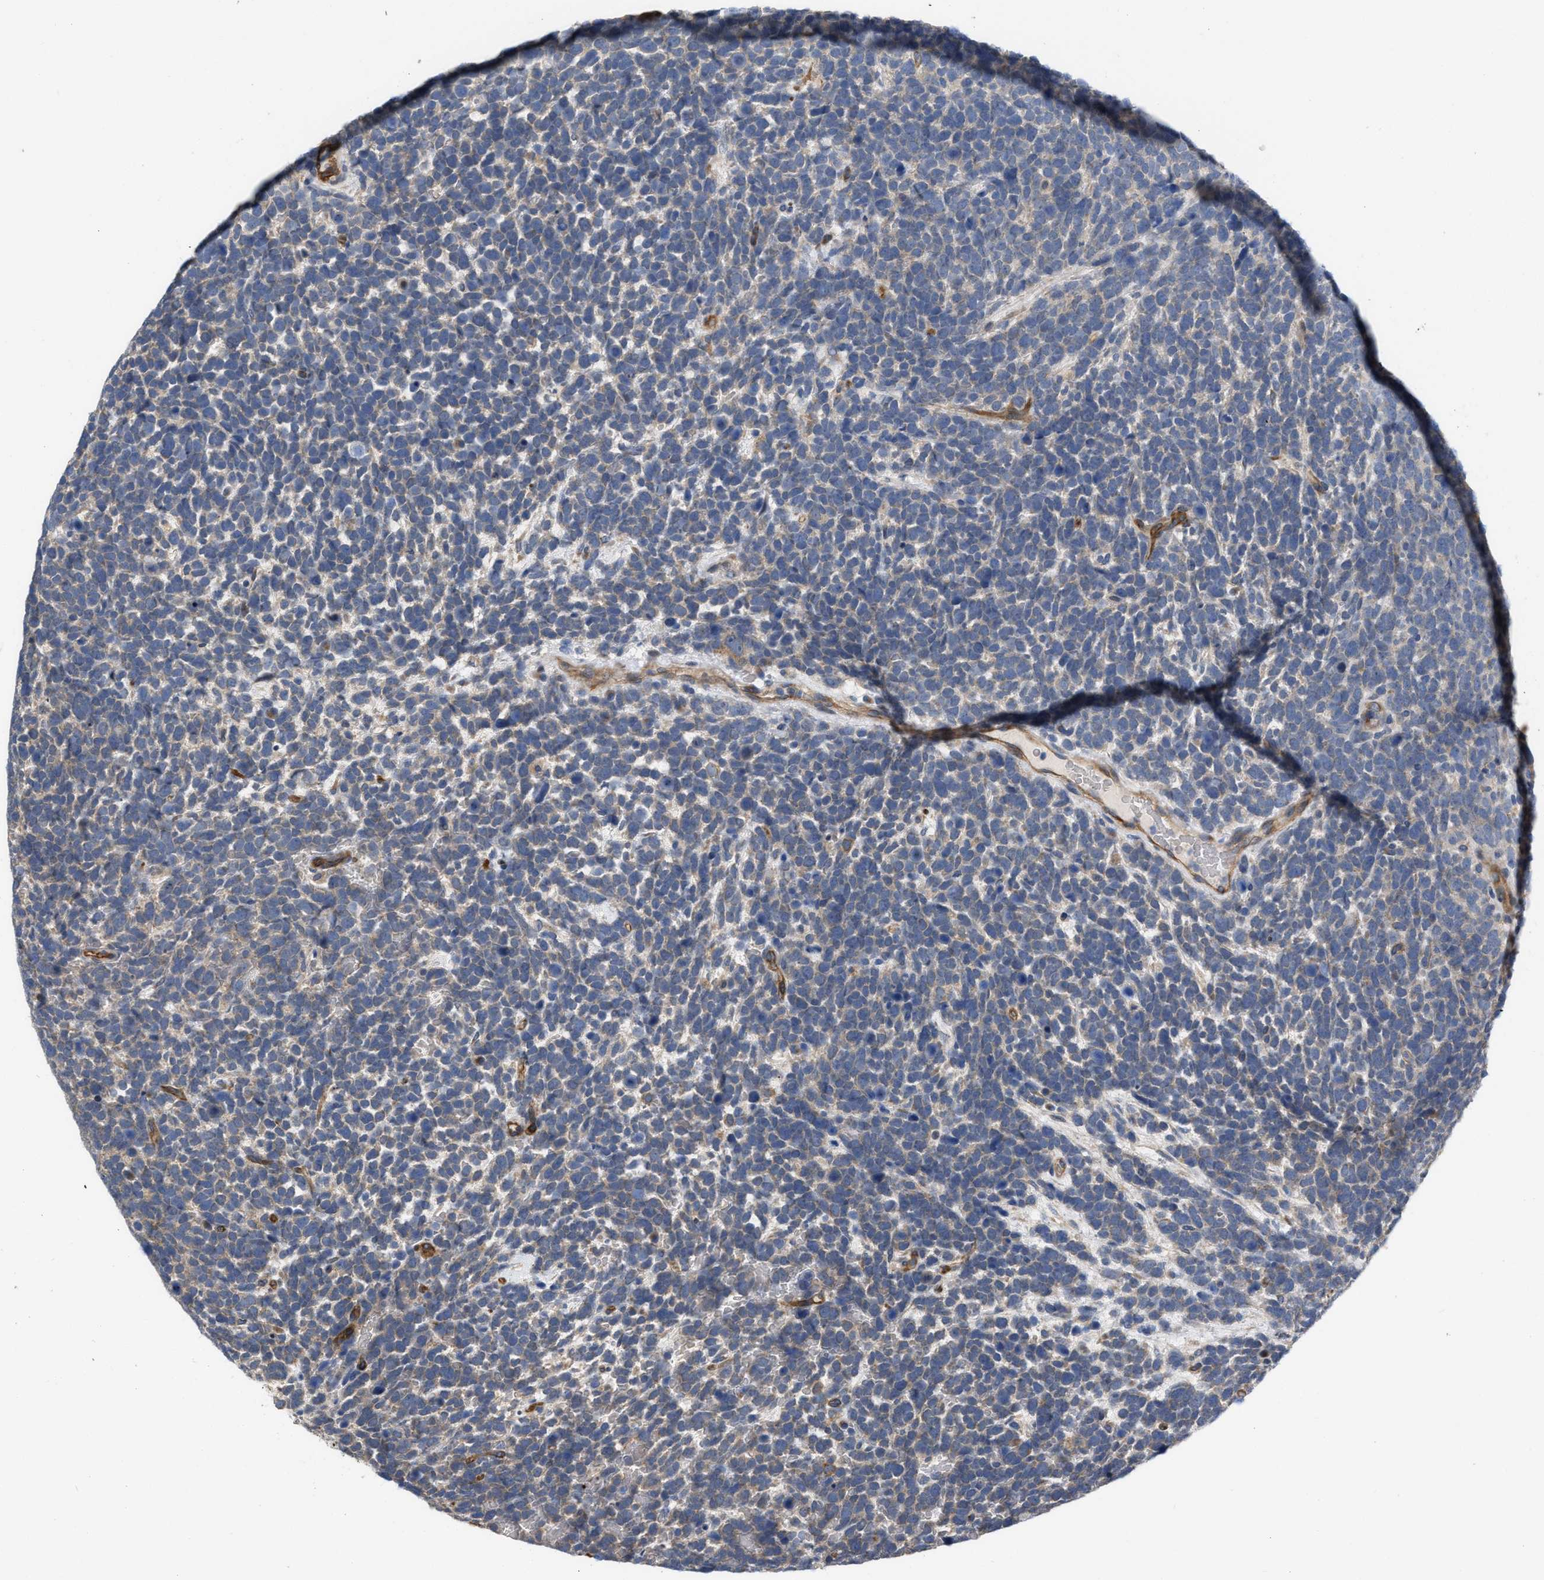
{"staining": {"intensity": "weak", "quantity": "<25%", "location": "cytoplasmic/membranous"}, "tissue": "urothelial cancer", "cell_type": "Tumor cells", "image_type": "cancer", "snomed": [{"axis": "morphology", "description": "Urothelial carcinoma, High grade"}, {"axis": "topography", "description": "Urinary bladder"}], "caption": "High power microscopy image of an immunohistochemistry image of urothelial cancer, revealing no significant positivity in tumor cells.", "gene": "SLC4A11", "patient": {"sex": "female", "age": 82}}